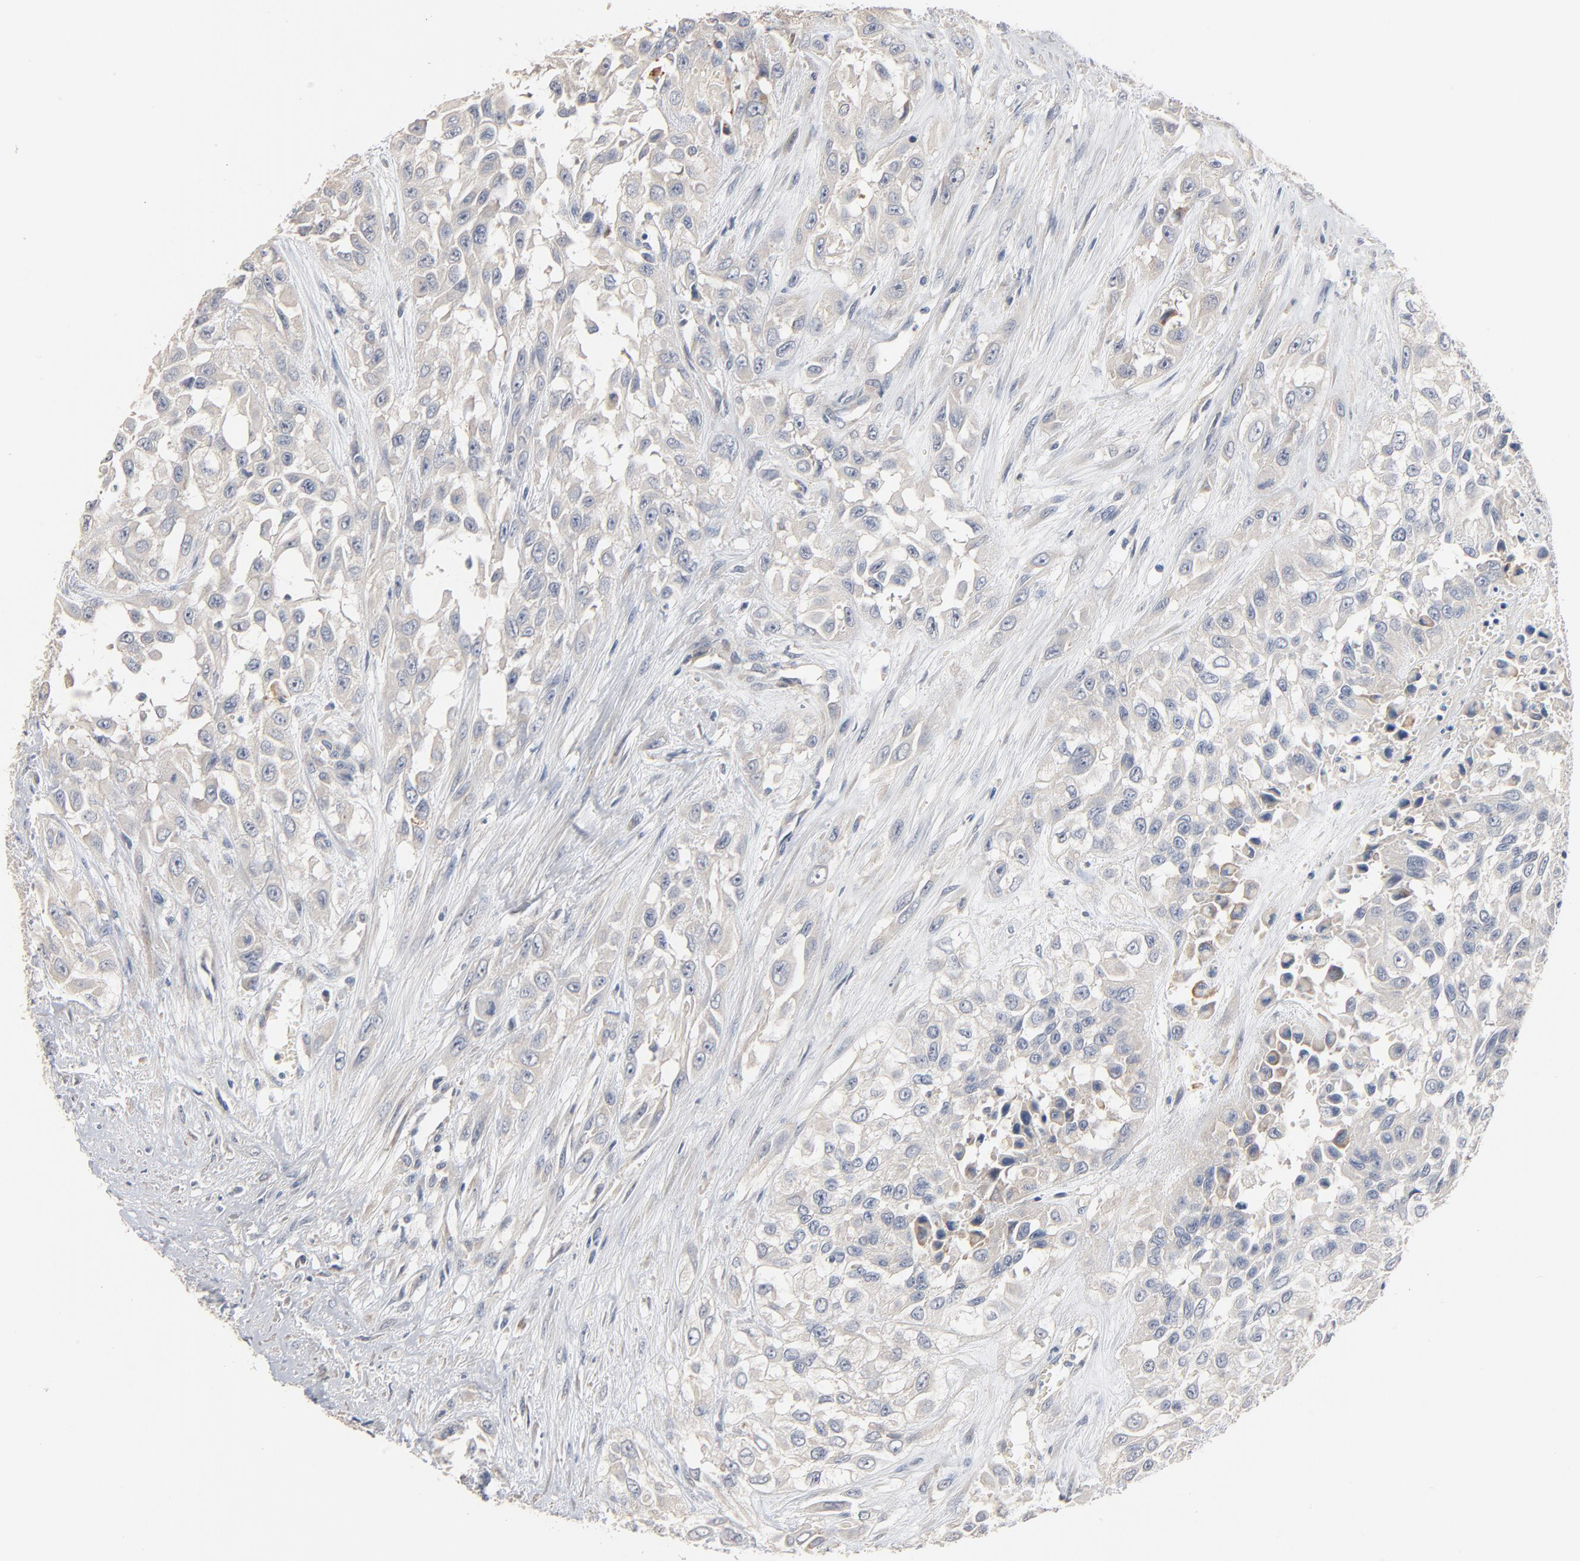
{"staining": {"intensity": "negative", "quantity": "none", "location": "none"}, "tissue": "urothelial cancer", "cell_type": "Tumor cells", "image_type": "cancer", "snomed": [{"axis": "morphology", "description": "Urothelial carcinoma, High grade"}, {"axis": "topography", "description": "Urinary bladder"}], "caption": "An immunohistochemistry (IHC) photomicrograph of high-grade urothelial carcinoma is shown. There is no staining in tumor cells of high-grade urothelial carcinoma.", "gene": "ZDHHC8", "patient": {"sex": "male", "age": 57}}